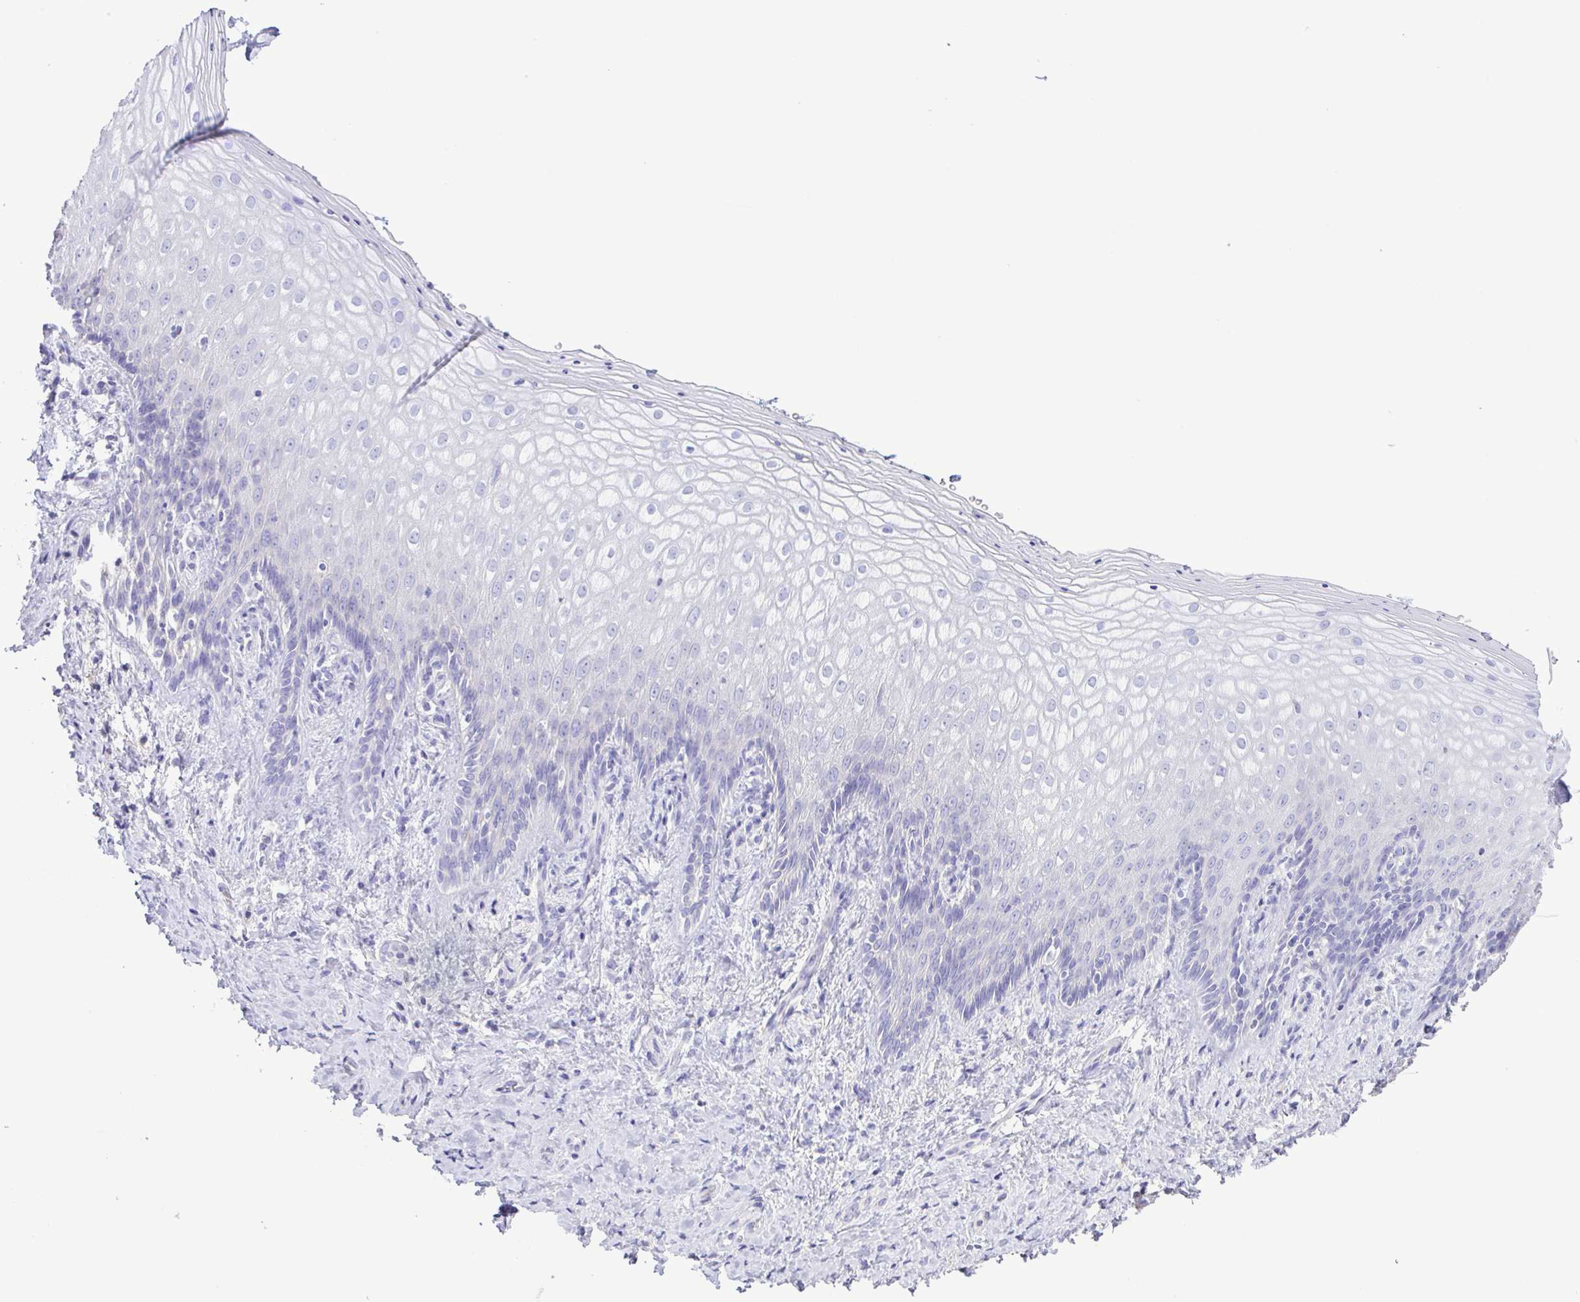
{"staining": {"intensity": "negative", "quantity": "none", "location": "none"}, "tissue": "vagina", "cell_type": "Squamous epithelial cells", "image_type": "normal", "snomed": [{"axis": "morphology", "description": "Normal tissue, NOS"}, {"axis": "topography", "description": "Vagina"}], "caption": "Immunohistochemical staining of benign human vagina shows no significant staining in squamous epithelial cells.", "gene": "CYP17A1", "patient": {"sex": "female", "age": 42}}